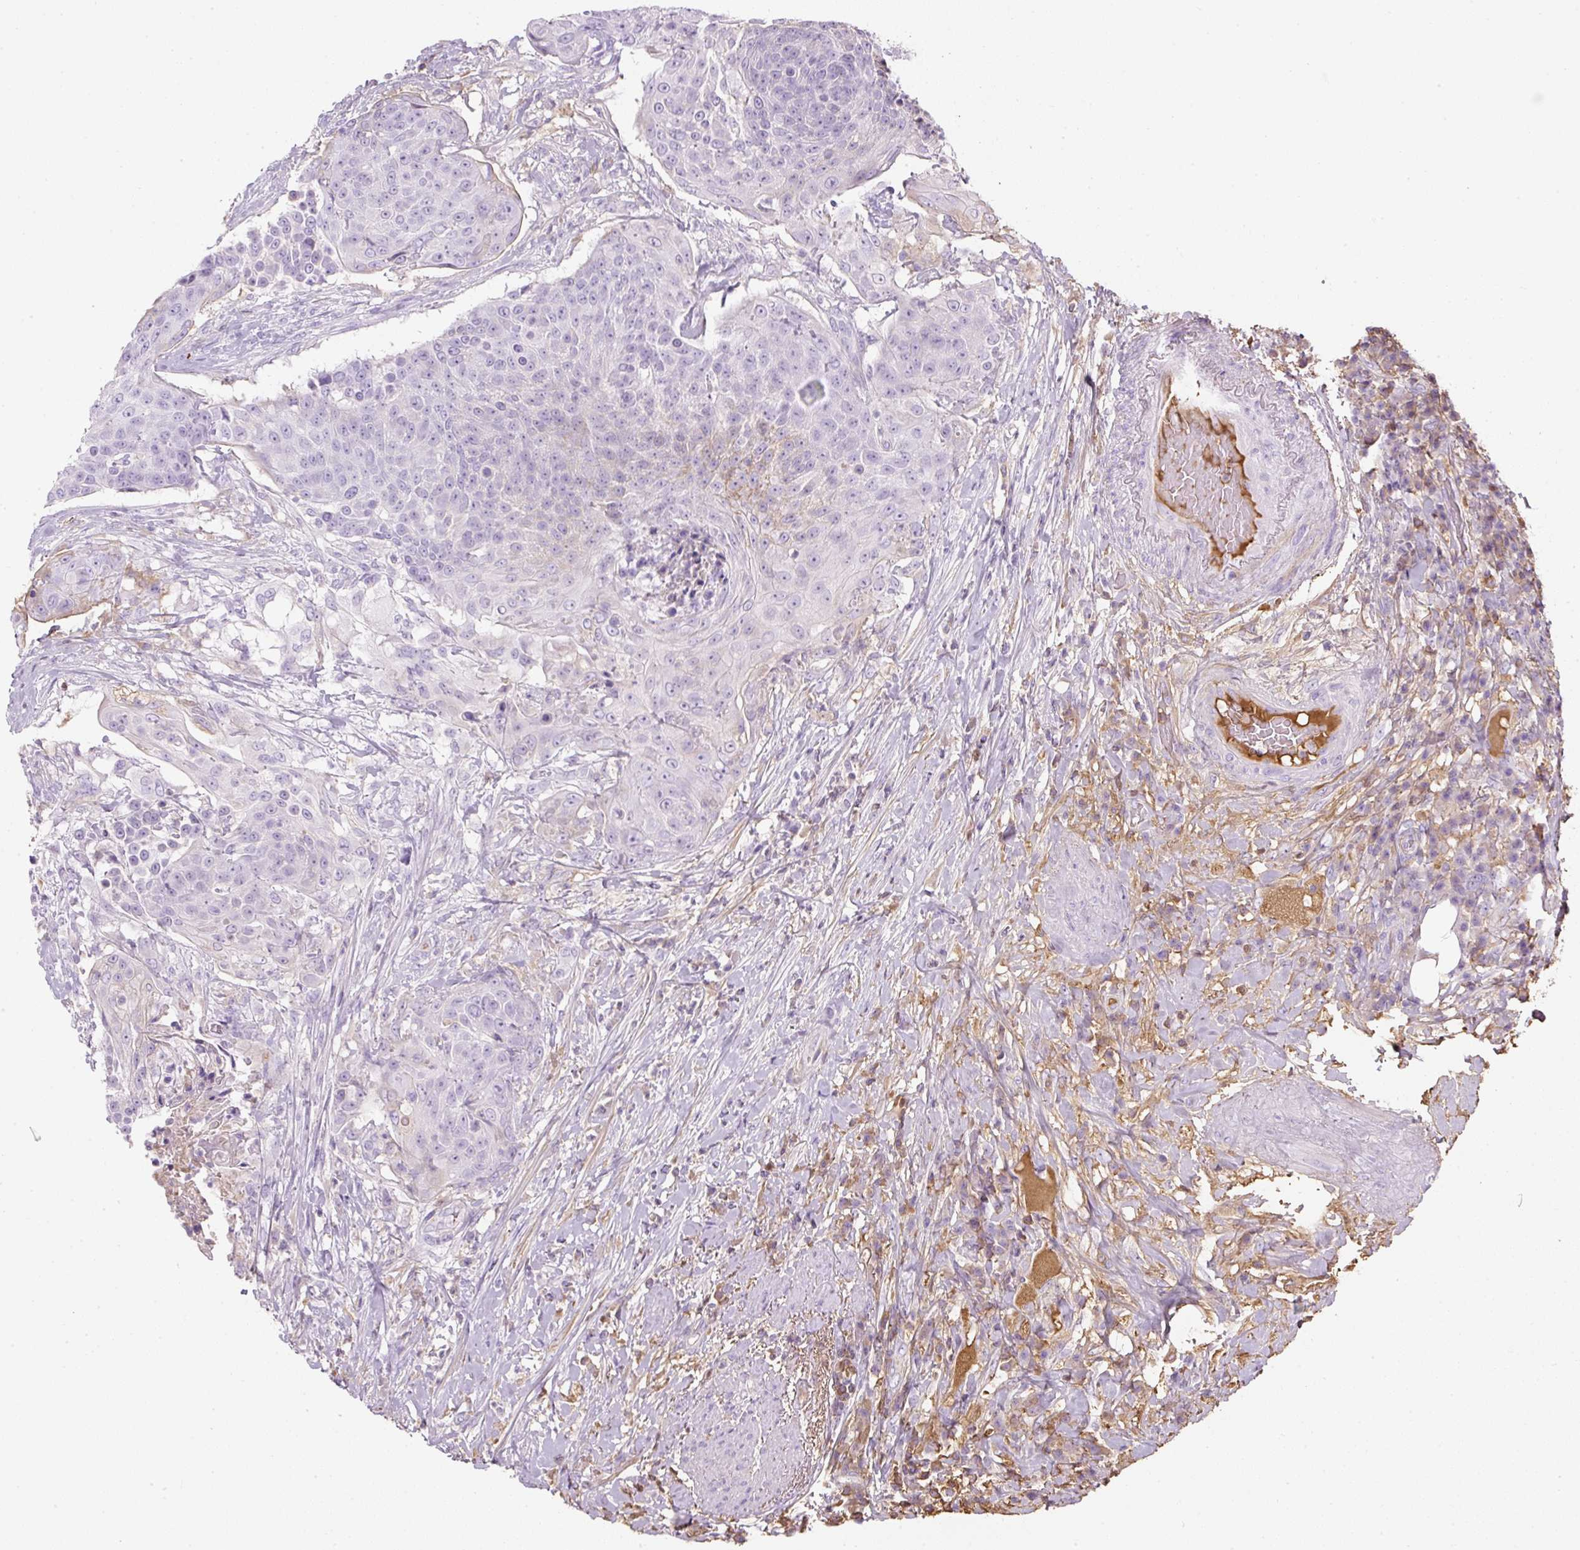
{"staining": {"intensity": "negative", "quantity": "none", "location": "none"}, "tissue": "urothelial cancer", "cell_type": "Tumor cells", "image_type": "cancer", "snomed": [{"axis": "morphology", "description": "Urothelial carcinoma, High grade"}, {"axis": "topography", "description": "Urinary bladder"}], "caption": "Micrograph shows no protein expression in tumor cells of high-grade urothelial carcinoma tissue. (DAB immunohistochemistry visualized using brightfield microscopy, high magnification).", "gene": "APOA1", "patient": {"sex": "female", "age": 63}}